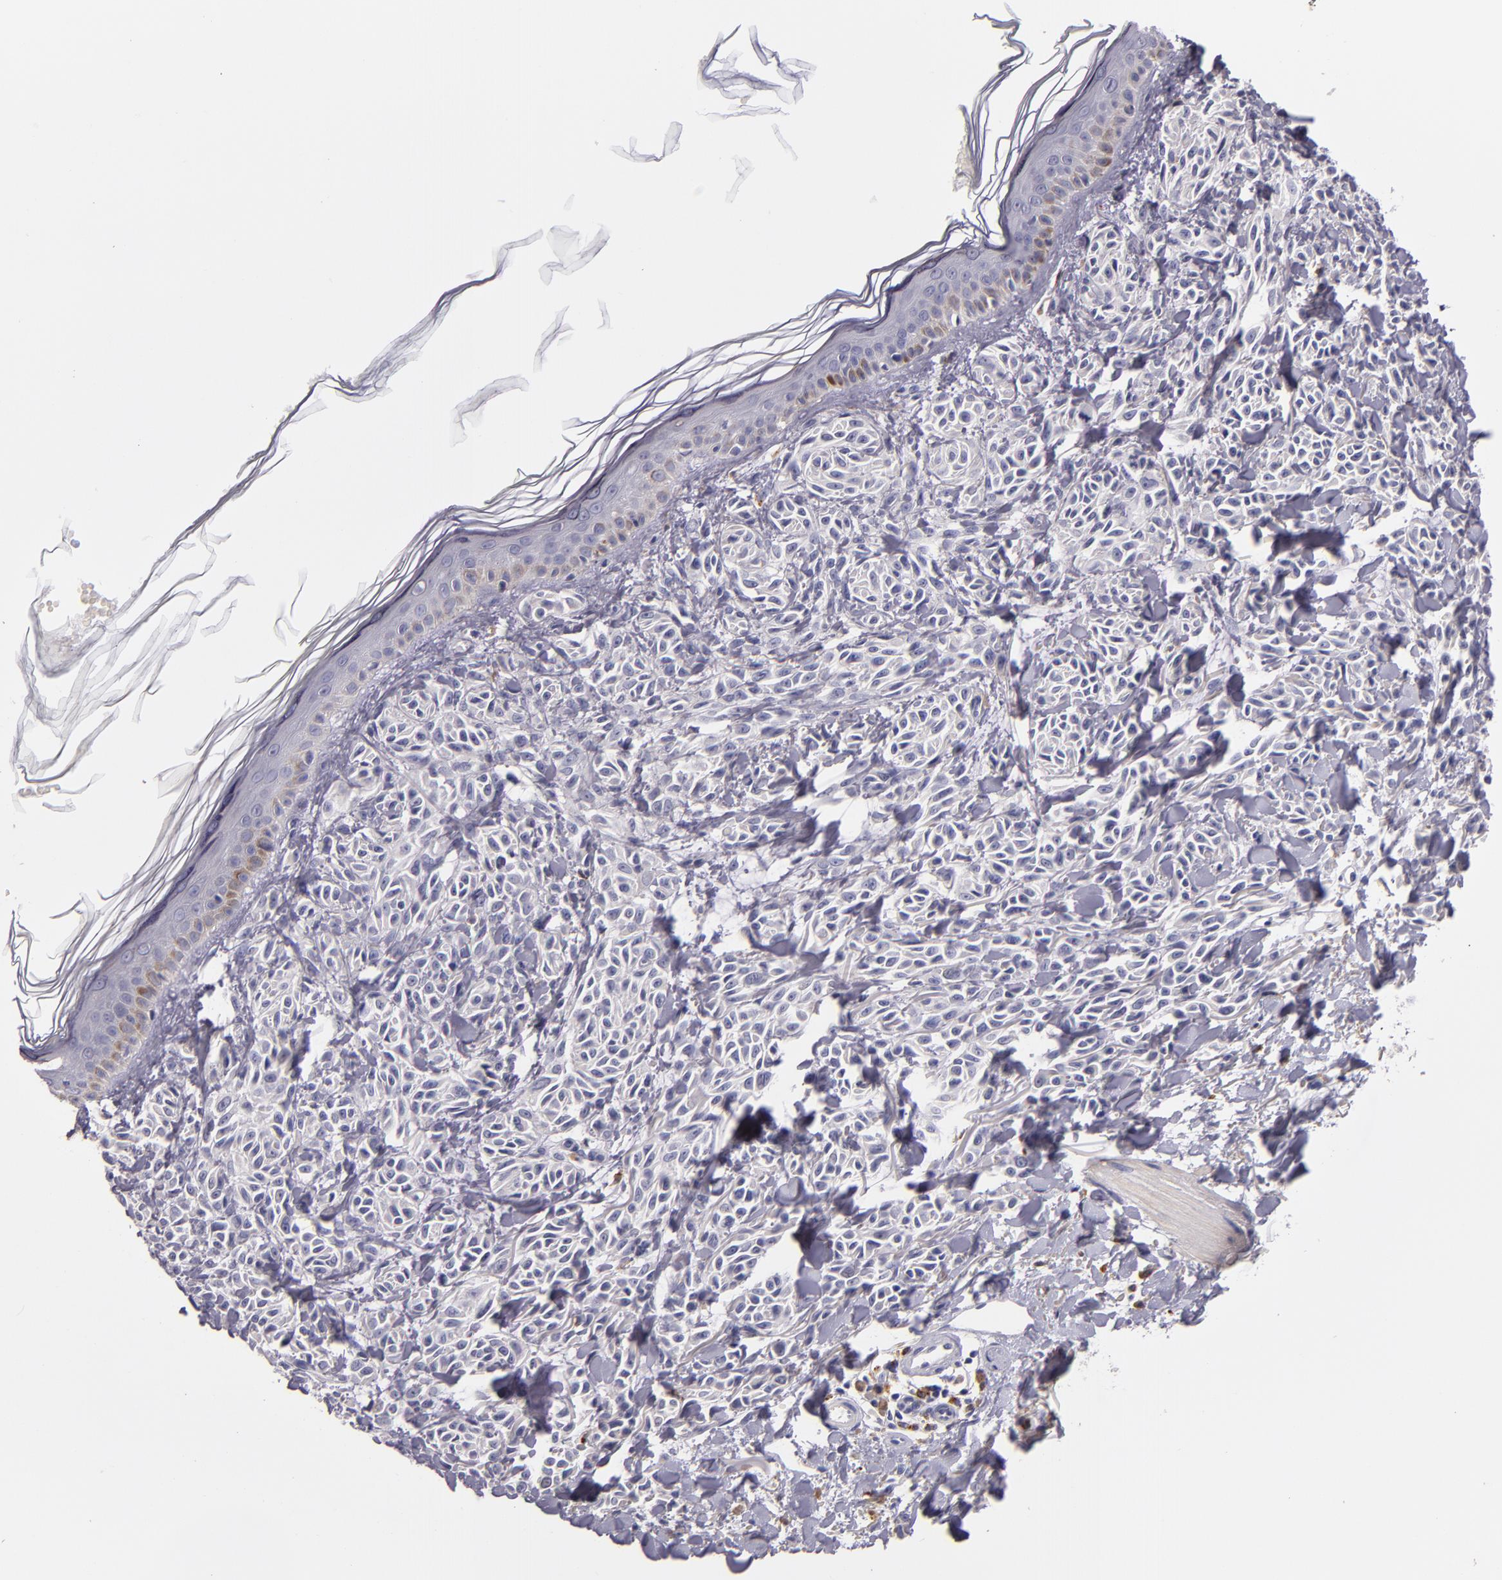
{"staining": {"intensity": "negative", "quantity": "none", "location": "none"}, "tissue": "melanoma", "cell_type": "Tumor cells", "image_type": "cancer", "snomed": [{"axis": "morphology", "description": "Malignant melanoma, NOS"}, {"axis": "topography", "description": "Skin"}], "caption": "Immunohistochemical staining of melanoma shows no significant staining in tumor cells. The staining is performed using DAB brown chromogen with nuclei counter-stained in using hematoxylin.", "gene": "TLR8", "patient": {"sex": "female", "age": 73}}